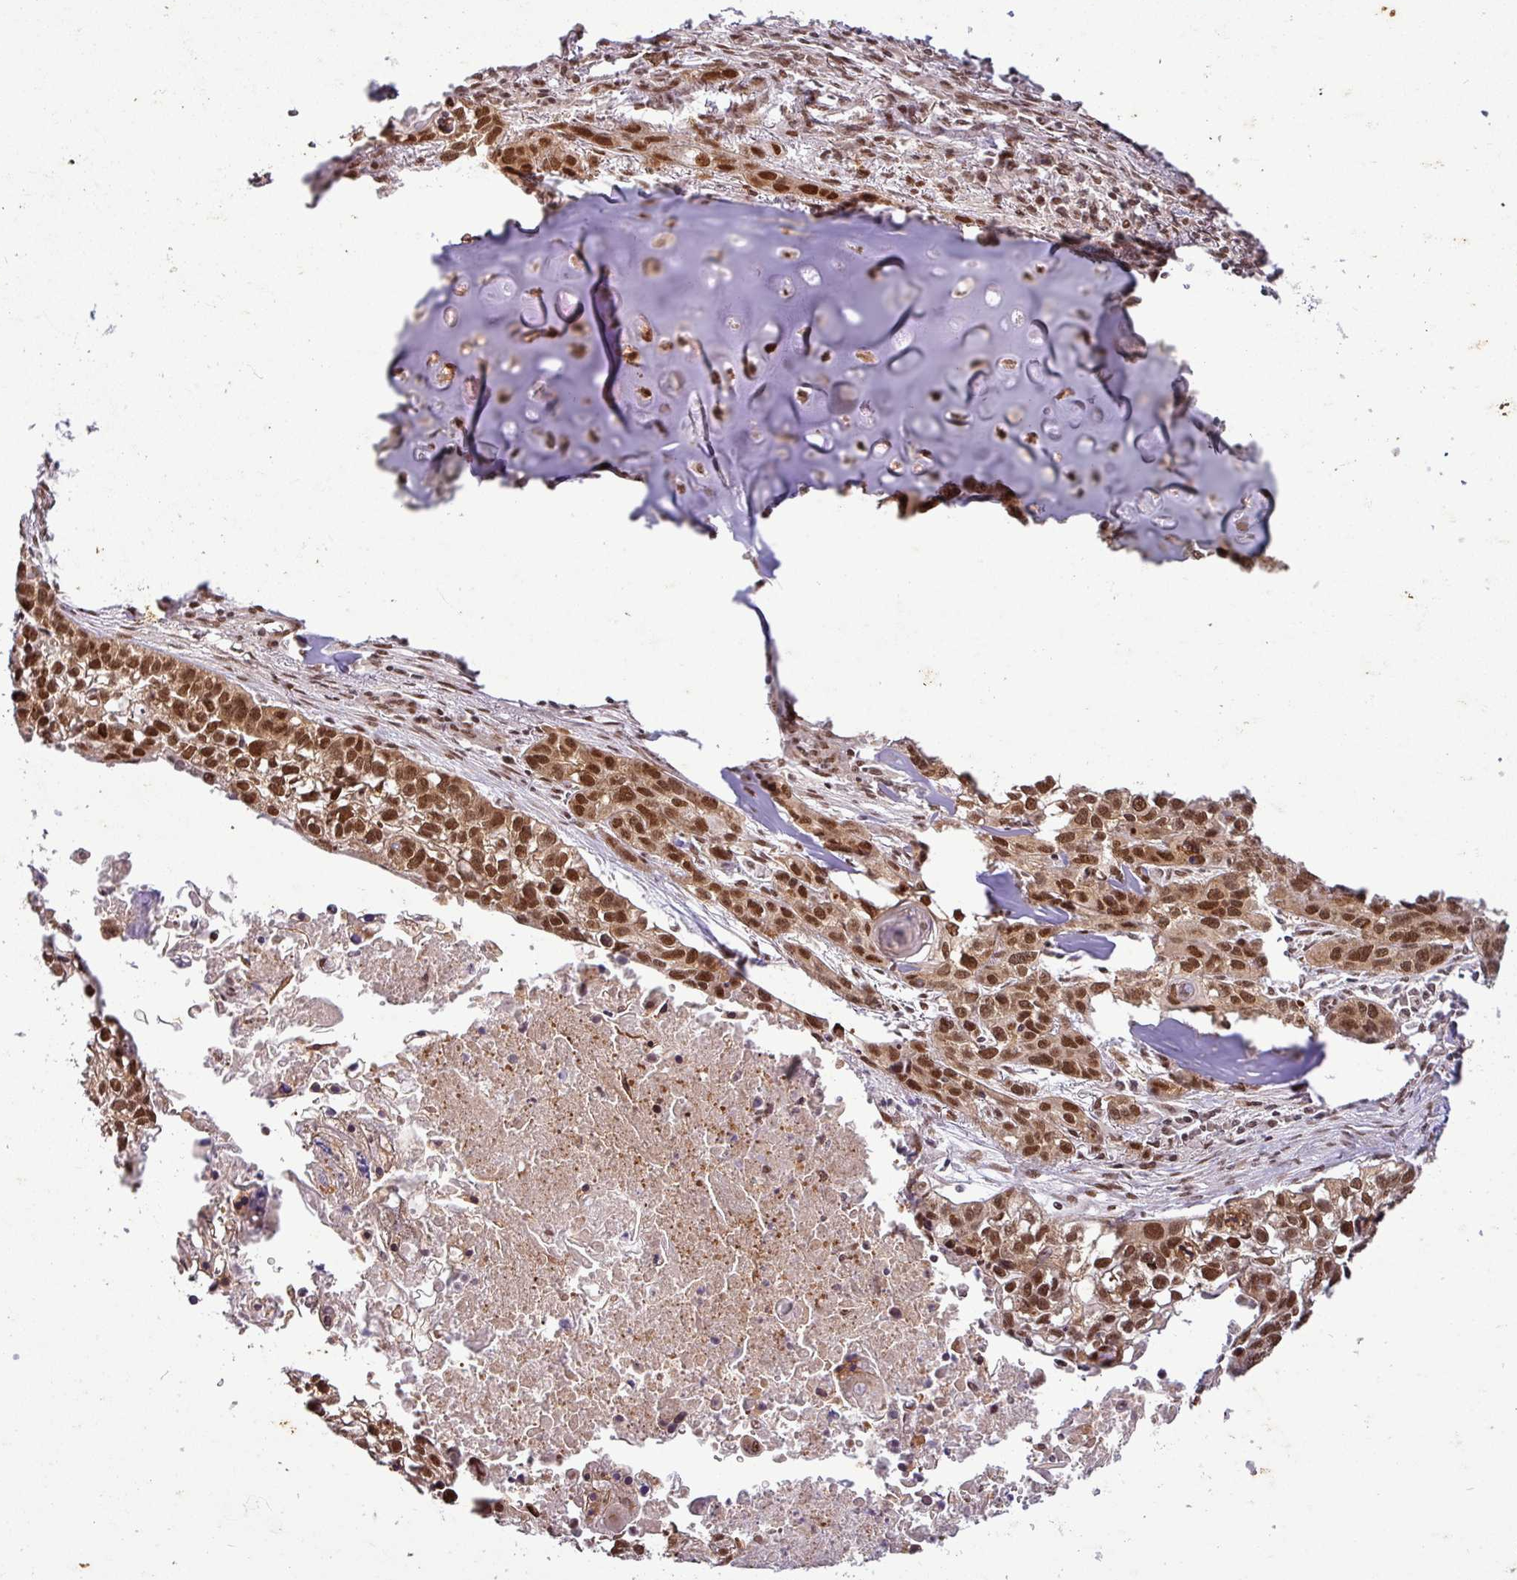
{"staining": {"intensity": "strong", "quantity": ">75%", "location": "nuclear"}, "tissue": "lung cancer", "cell_type": "Tumor cells", "image_type": "cancer", "snomed": [{"axis": "morphology", "description": "Squamous cell carcinoma, NOS"}, {"axis": "topography", "description": "Lung"}], "caption": "Immunohistochemistry (IHC) (DAB) staining of lung cancer (squamous cell carcinoma) exhibits strong nuclear protein positivity in approximately >75% of tumor cells.", "gene": "SRSF2", "patient": {"sex": "male", "age": 74}}